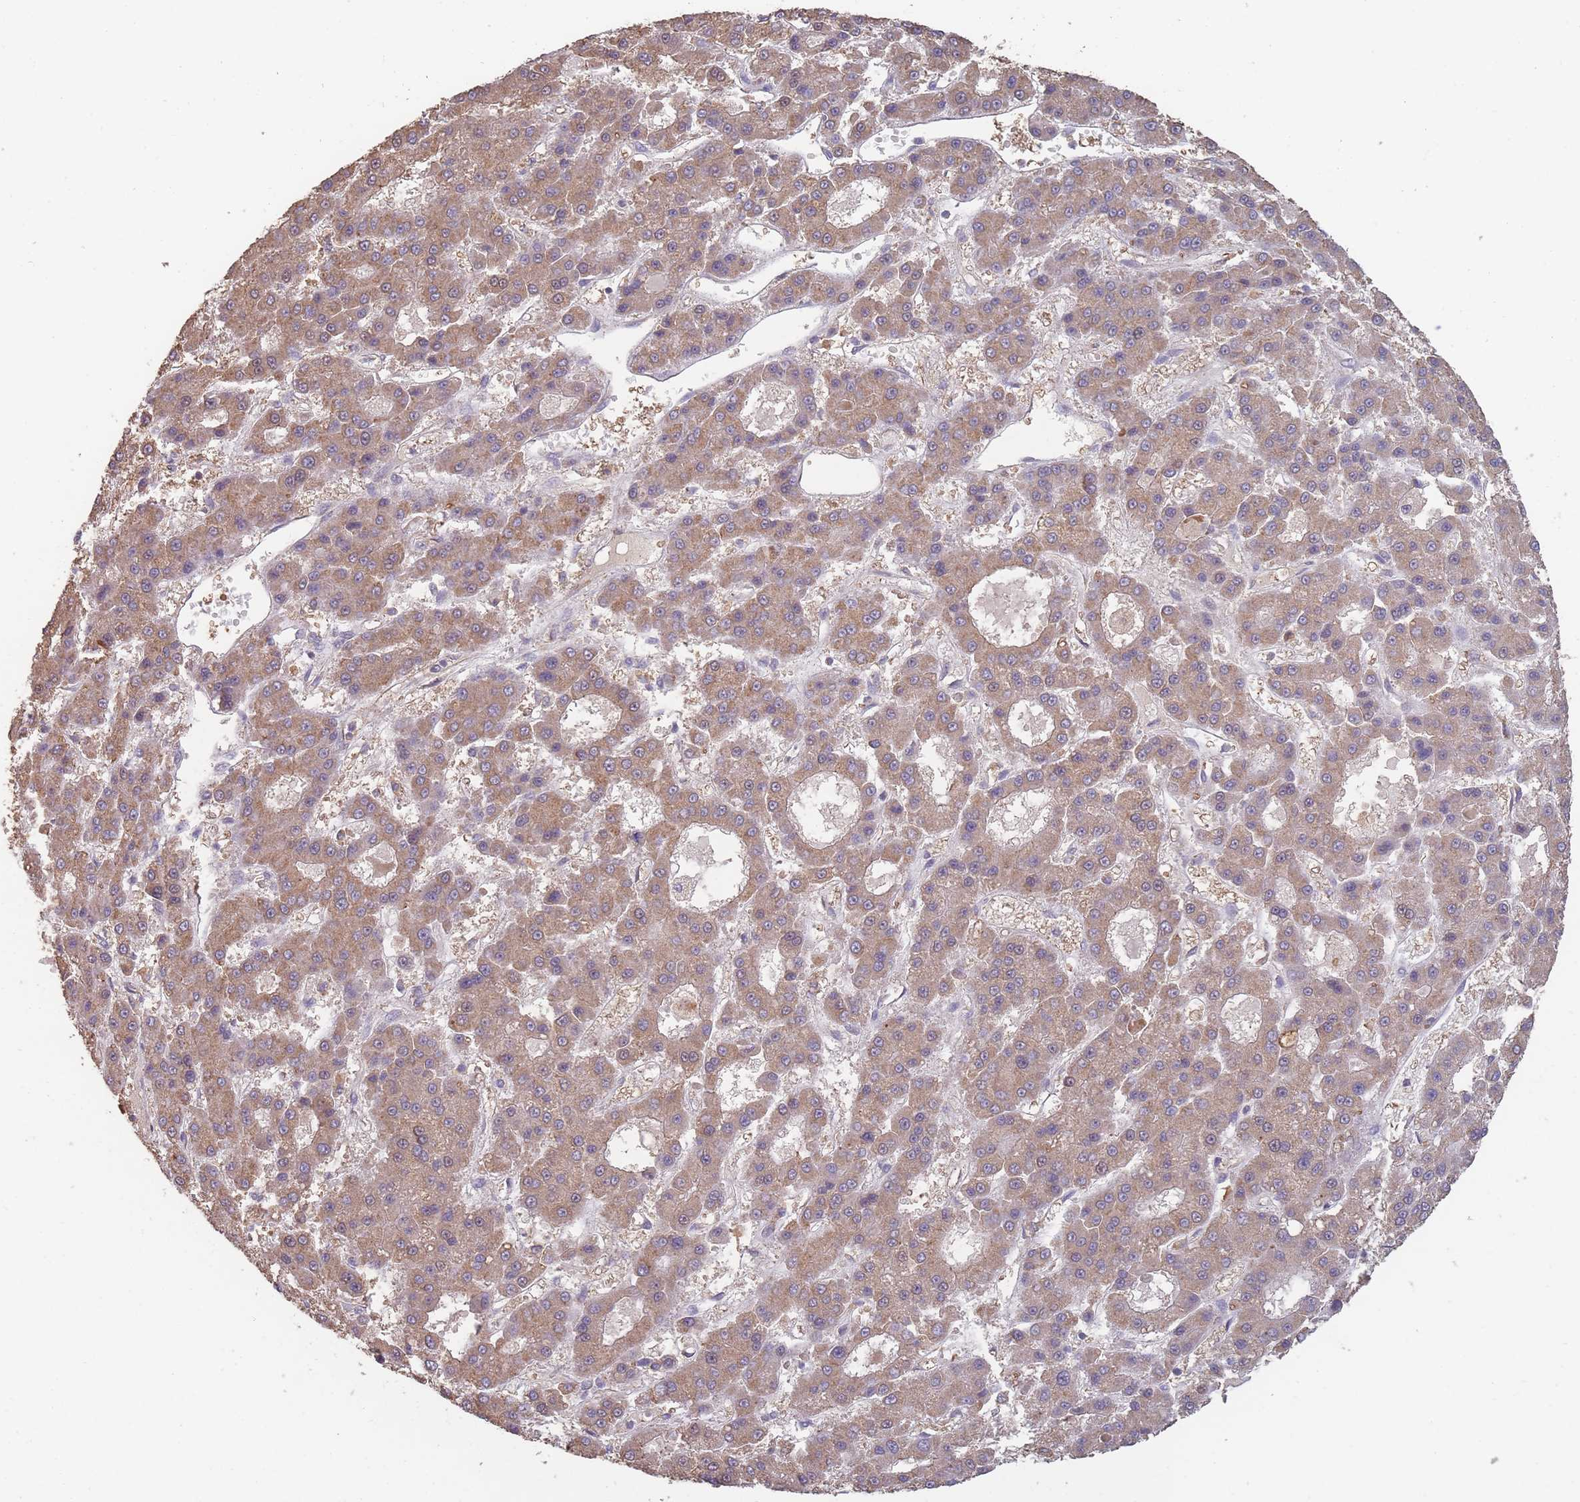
{"staining": {"intensity": "moderate", "quantity": ">75%", "location": "cytoplasmic/membranous"}, "tissue": "liver cancer", "cell_type": "Tumor cells", "image_type": "cancer", "snomed": [{"axis": "morphology", "description": "Carcinoma, Hepatocellular, NOS"}, {"axis": "topography", "description": "Liver"}], "caption": "Protein expression analysis of human liver cancer reveals moderate cytoplasmic/membranous staining in approximately >75% of tumor cells.", "gene": "SANBR", "patient": {"sex": "male", "age": 70}}